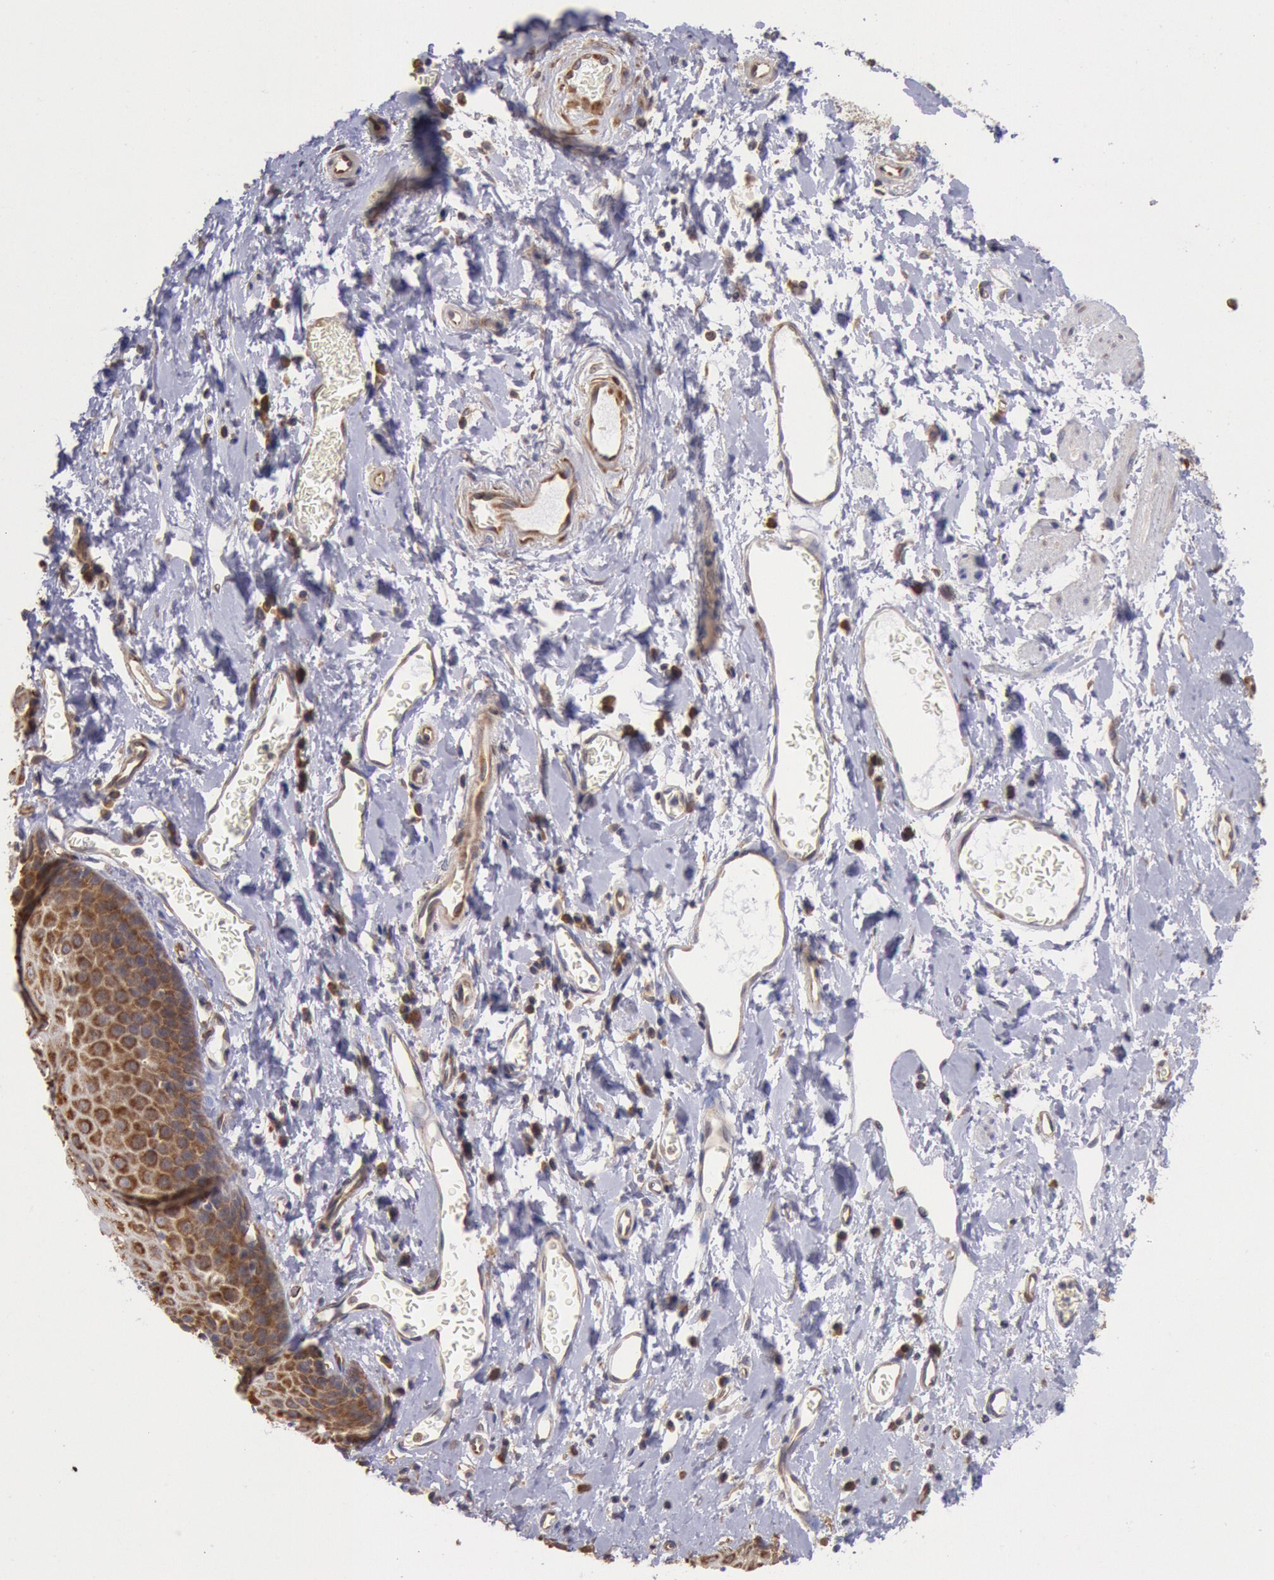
{"staining": {"intensity": "strong", "quantity": ">75%", "location": "cytoplasmic/membranous"}, "tissue": "esophagus", "cell_type": "Squamous epithelial cells", "image_type": "normal", "snomed": [{"axis": "morphology", "description": "Normal tissue, NOS"}, {"axis": "topography", "description": "Esophagus"}], "caption": "Human esophagus stained for a protein (brown) demonstrates strong cytoplasmic/membranous positive staining in approximately >75% of squamous epithelial cells.", "gene": "DRG1", "patient": {"sex": "male", "age": 70}}